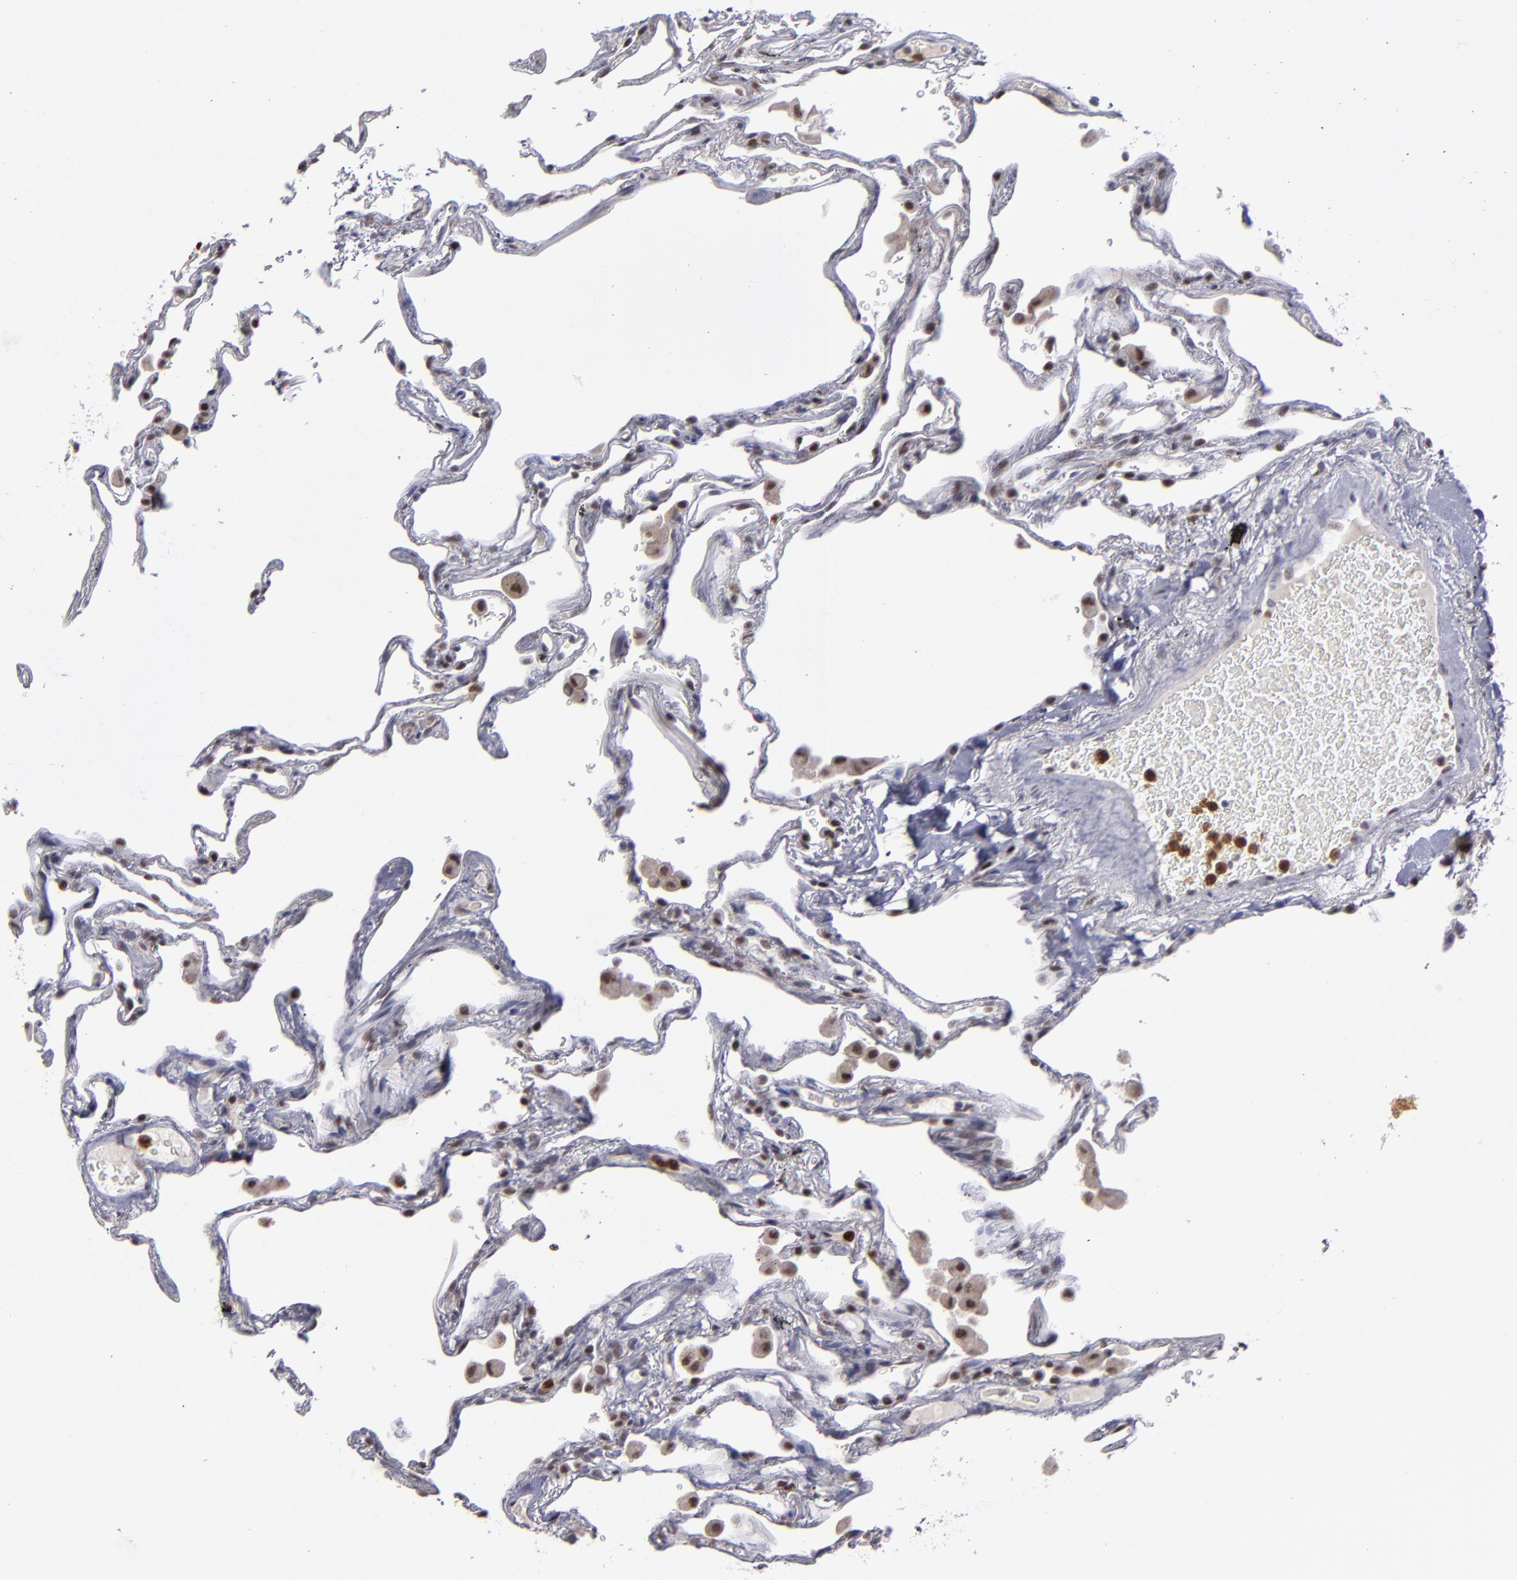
{"staining": {"intensity": "negative", "quantity": "none", "location": "none"}, "tissue": "lung", "cell_type": "Alveolar cells", "image_type": "normal", "snomed": [{"axis": "morphology", "description": "Normal tissue, NOS"}, {"axis": "morphology", "description": "Inflammation, NOS"}, {"axis": "topography", "description": "Lung"}], "caption": "An immunohistochemistry photomicrograph of unremarkable lung is shown. There is no staining in alveolar cells of lung.", "gene": "RREB1", "patient": {"sex": "male", "age": 69}}